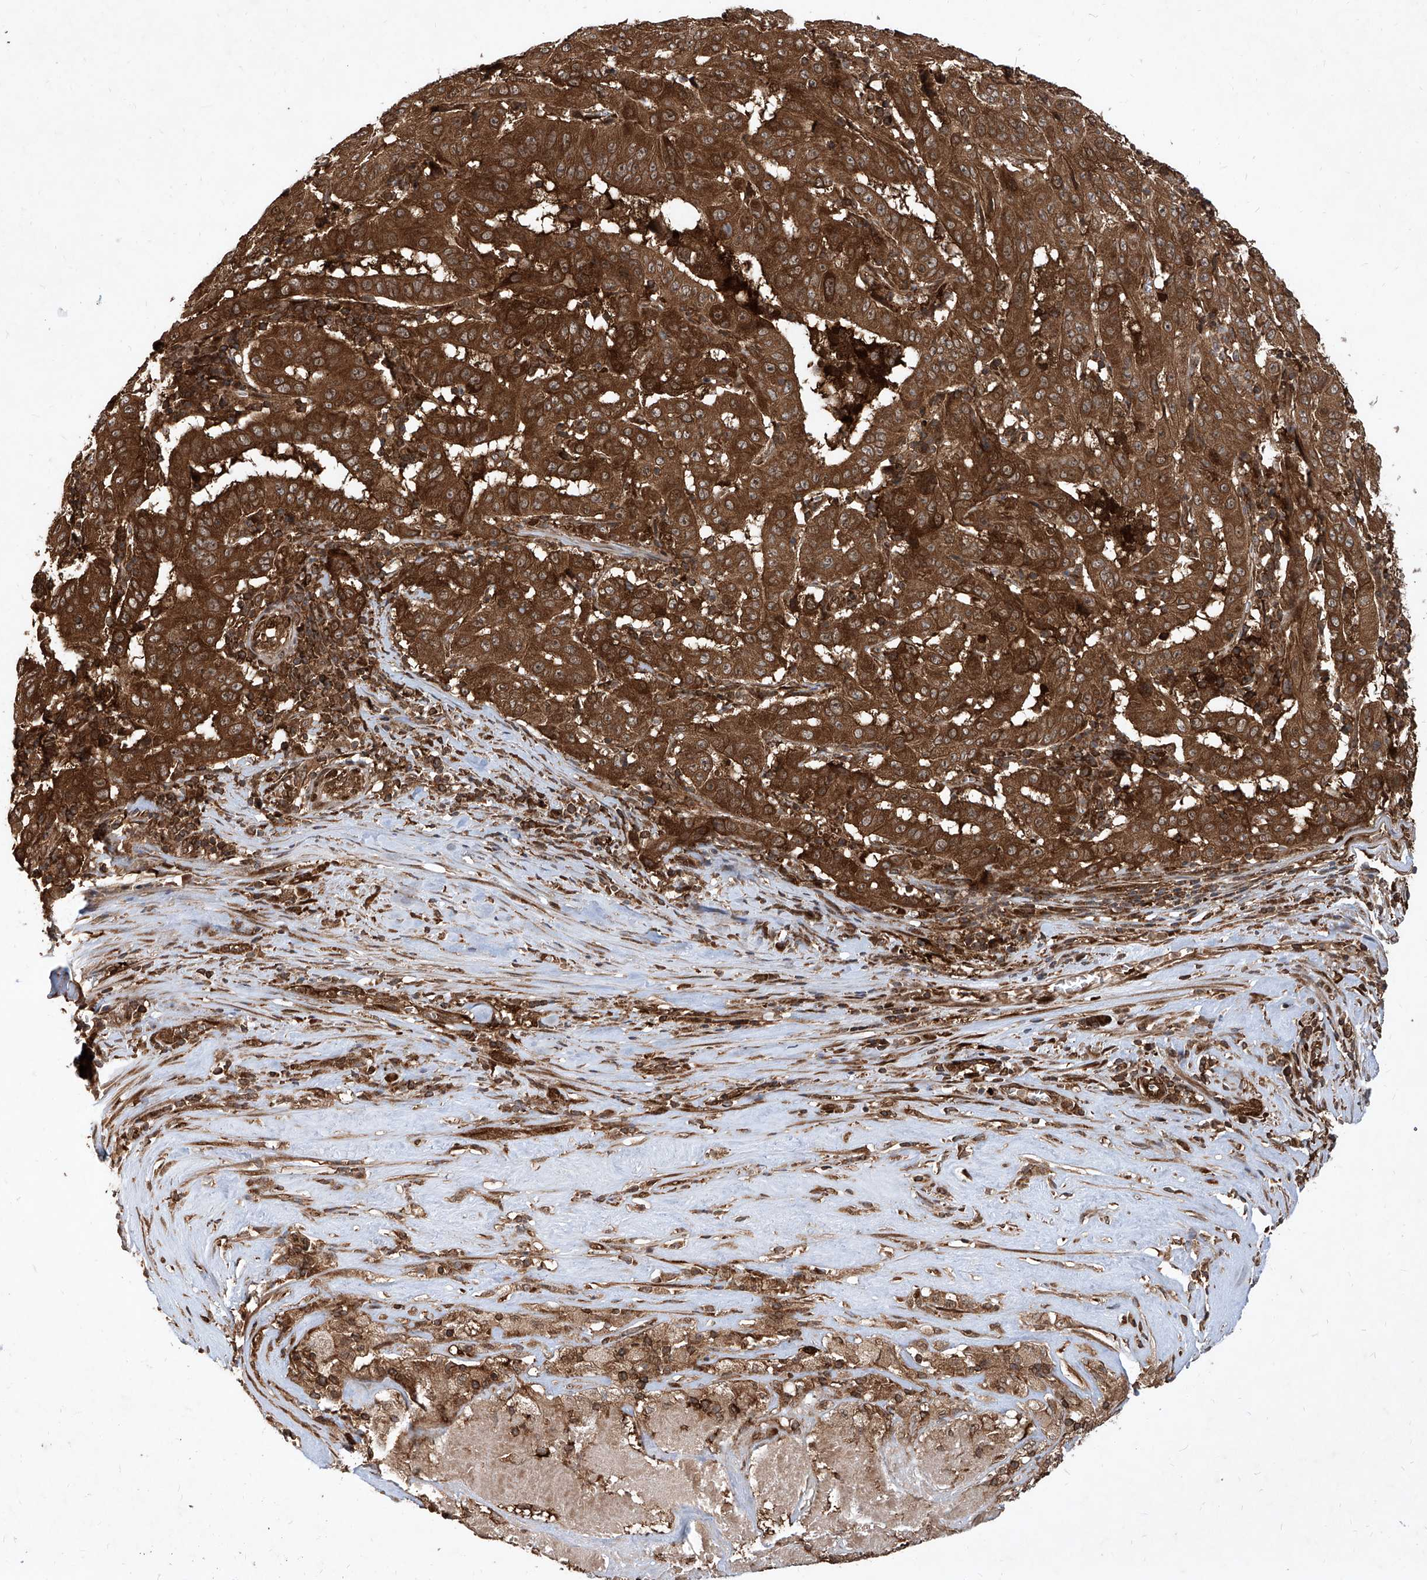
{"staining": {"intensity": "strong", "quantity": ">75%", "location": "cytoplasmic/membranous"}, "tissue": "pancreatic cancer", "cell_type": "Tumor cells", "image_type": "cancer", "snomed": [{"axis": "morphology", "description": "Adenocarcinoma, NOS"}, {"axis": "topography", "description": "Pancreas"}], "caption": "The image displays a brown stain indicating the presence of a protein in the cytoplasmic/membranous of tumor cells in pancreatic adenocarcinoma. (DAB (3,3'-diaminobenzidine) IHC, brown staining for protein, blue staining for nuclei).", "gene": "MAGED2", "patient": {"sex": "male", "age": 63}}